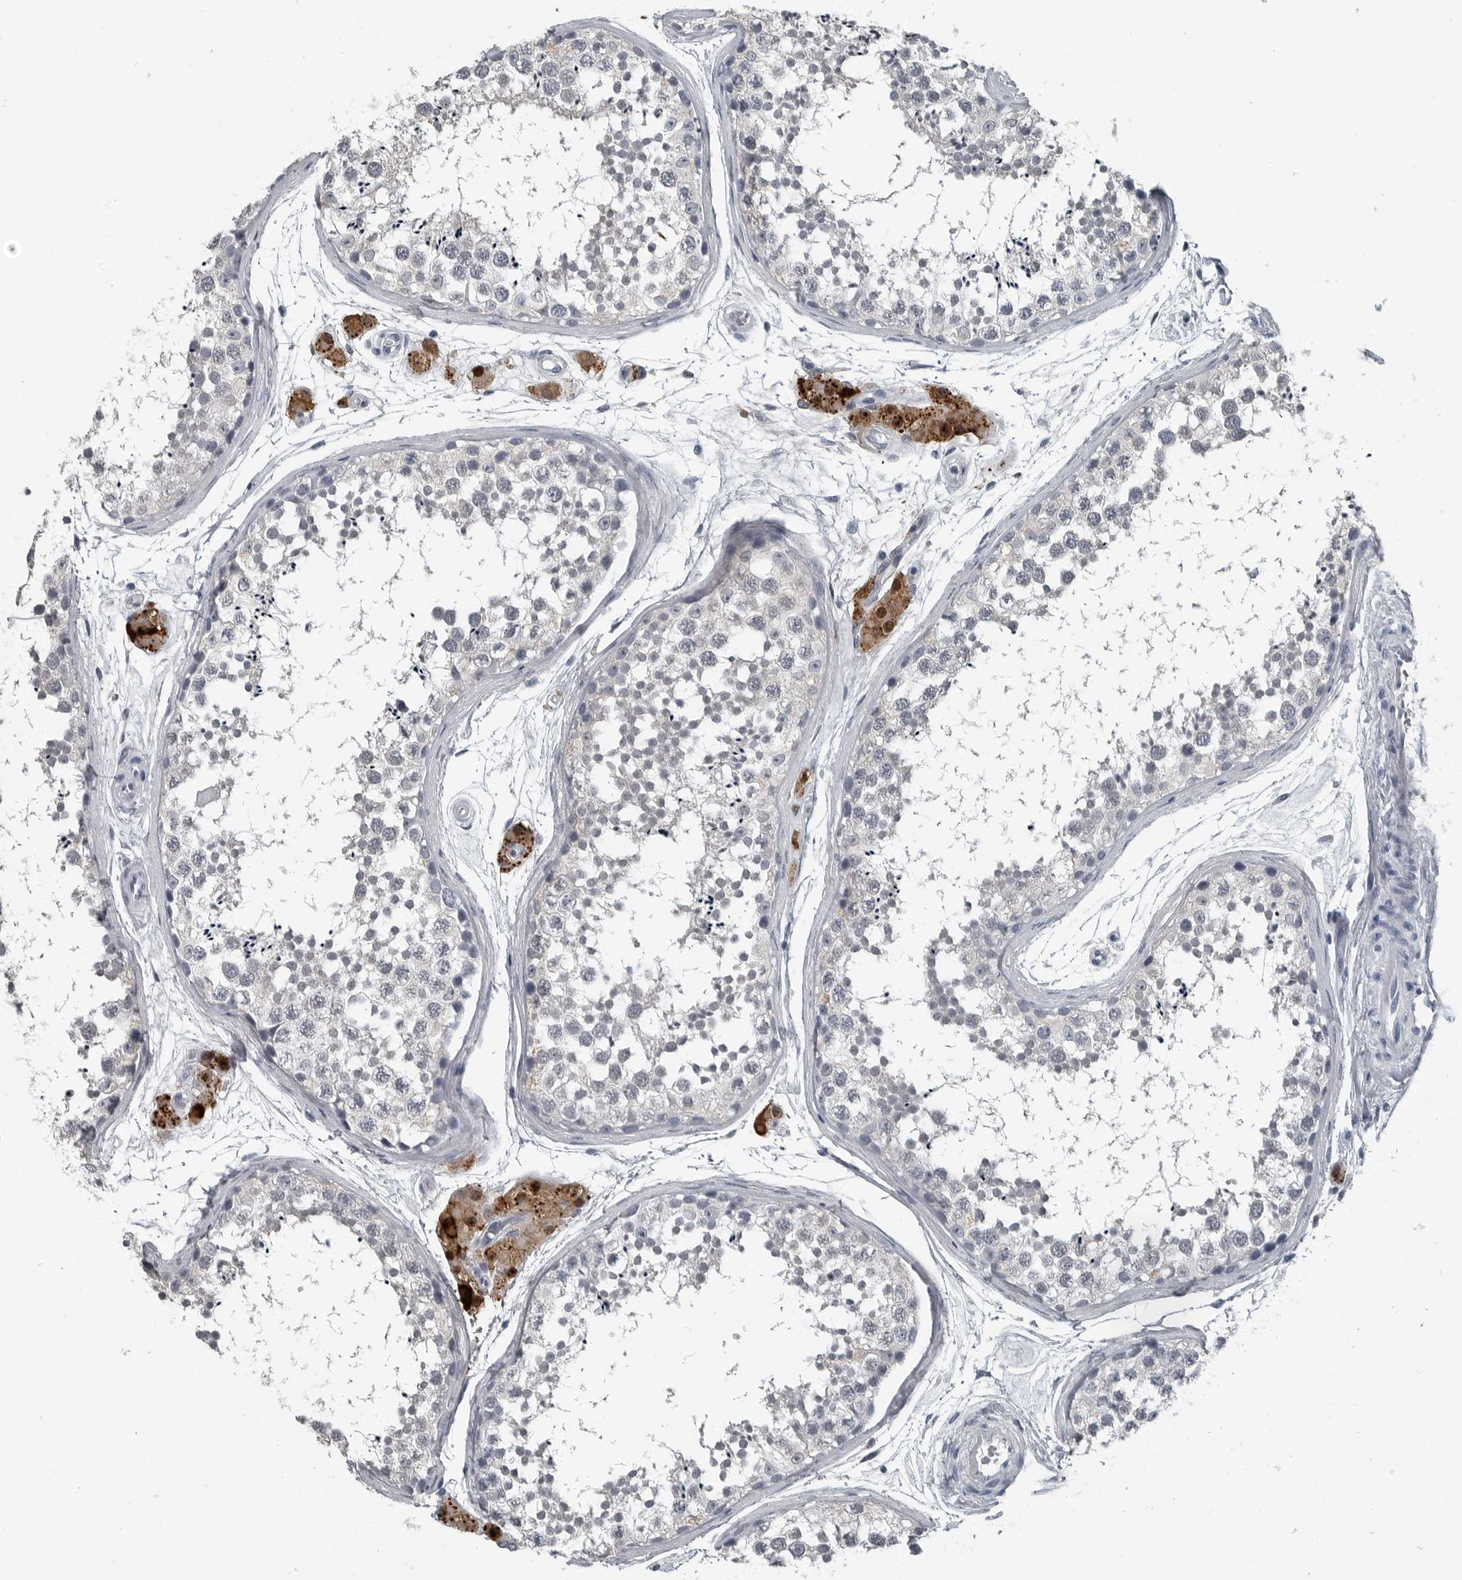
{"staining": {"intensity": "negative", "quantity": "none", "location": "none"}, "tissue": "testis", "cell_type": "Cells in seminiferous ducts", "image_type": "normal", "snomed": [{"axis": "morphology", "description": "Normal tissue, NOS"}, {"axis": "topography", "description": "Testis"}], "caption": "Immunohistochemistry of normal testis shows no positivity in cells in seminiferous ducts. (Brightfield microscopy of DAB immunohistochemistry at high magnification).", "gene": "SPINK1", "patient": {"sex": "male", "age": 56}}